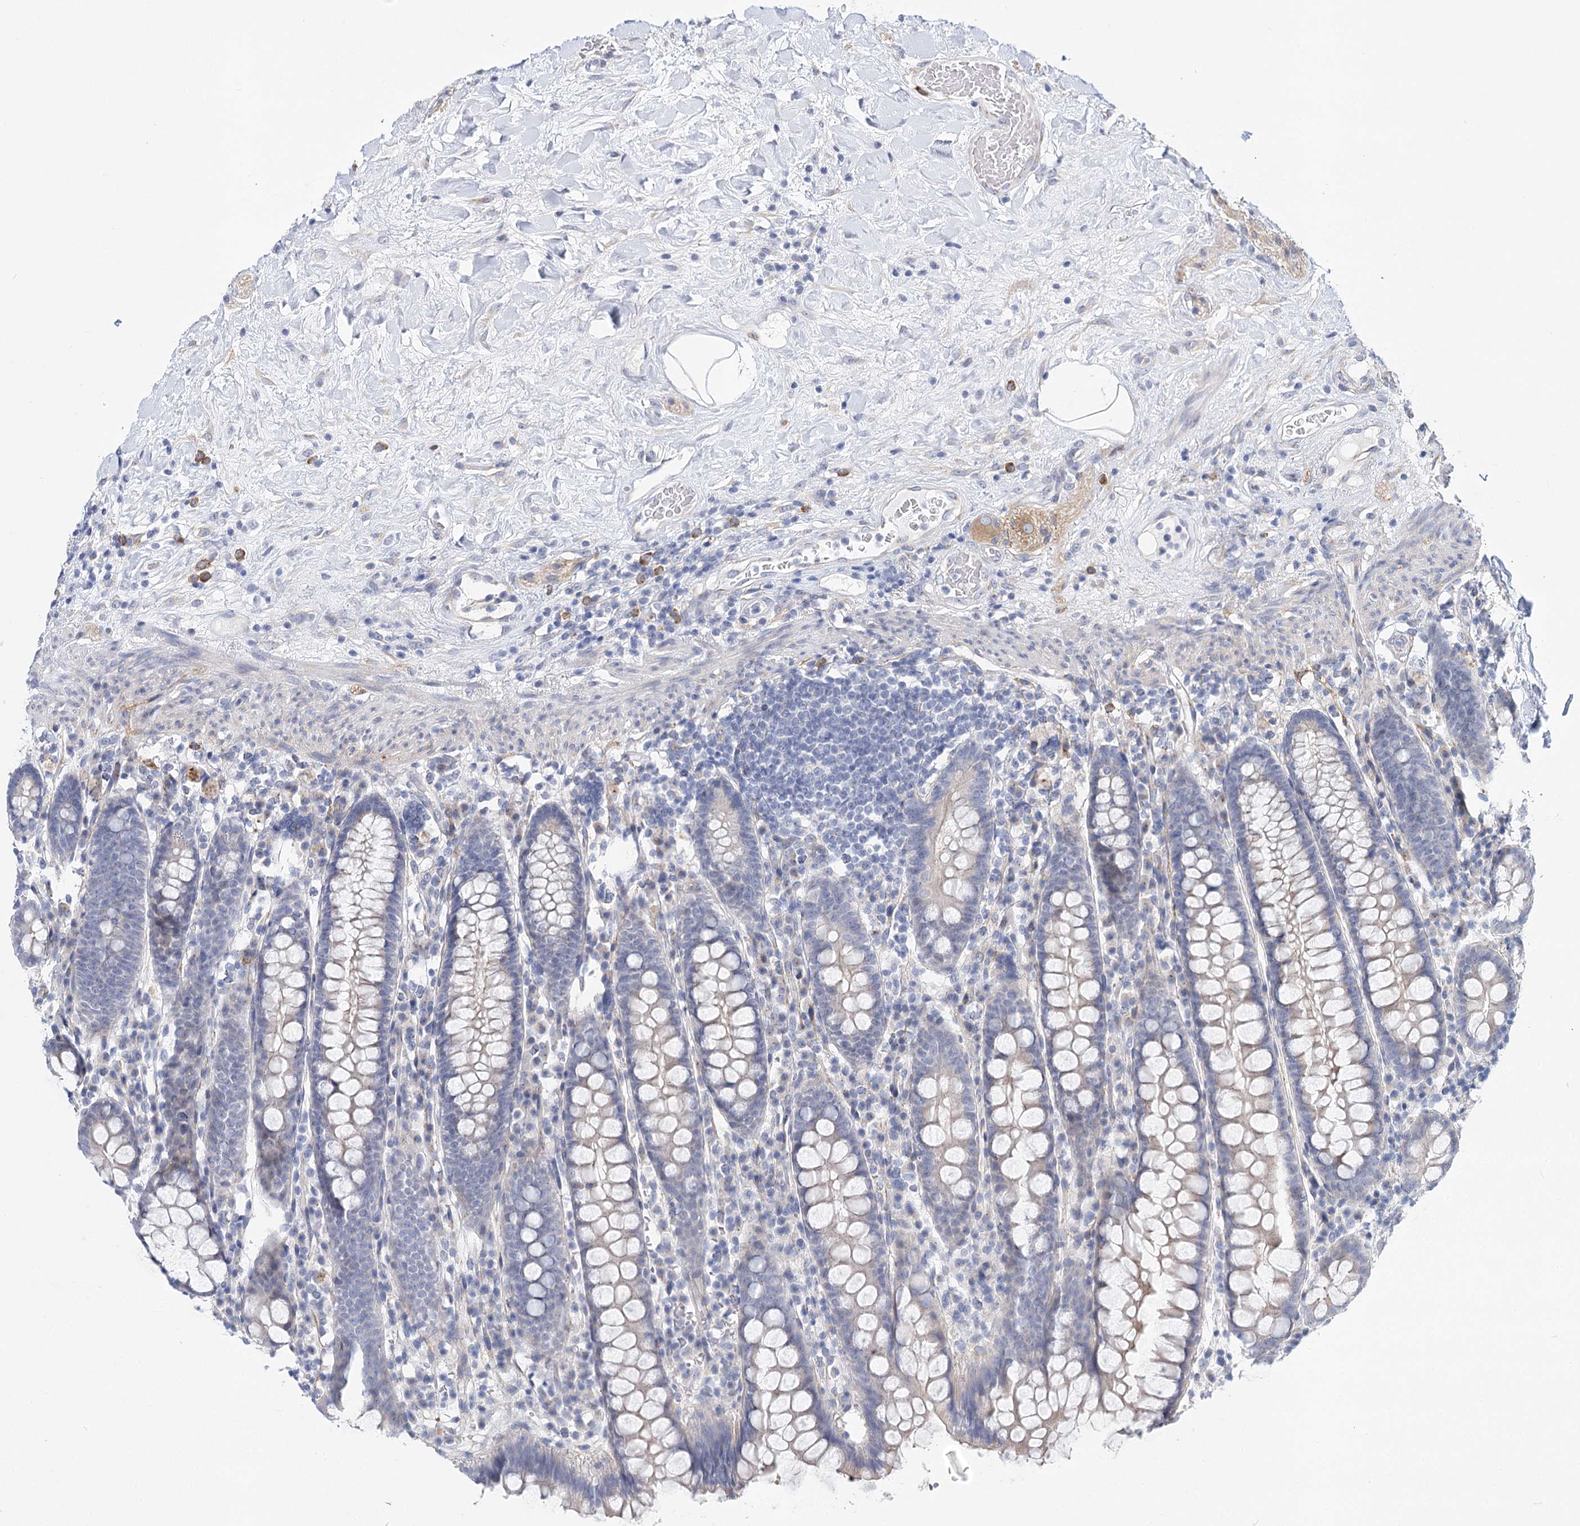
{"staining": {"intensity": "negative", "quantity": "none", "location": "none"}, "tissue": "colon", "cell_type": "Endothelial cells", "image_type": "normal", "snomed": [{"axis": "morphology", "description": "Normal tissue, NOS"}, {"axis": "topography", "description": "Colon"}], "caption": "Protein analysis of unremarkable colon displays no significant staining in endothelial cells.", "gene": "TEX12", "patient": {"sex": "female", "age": 79}}